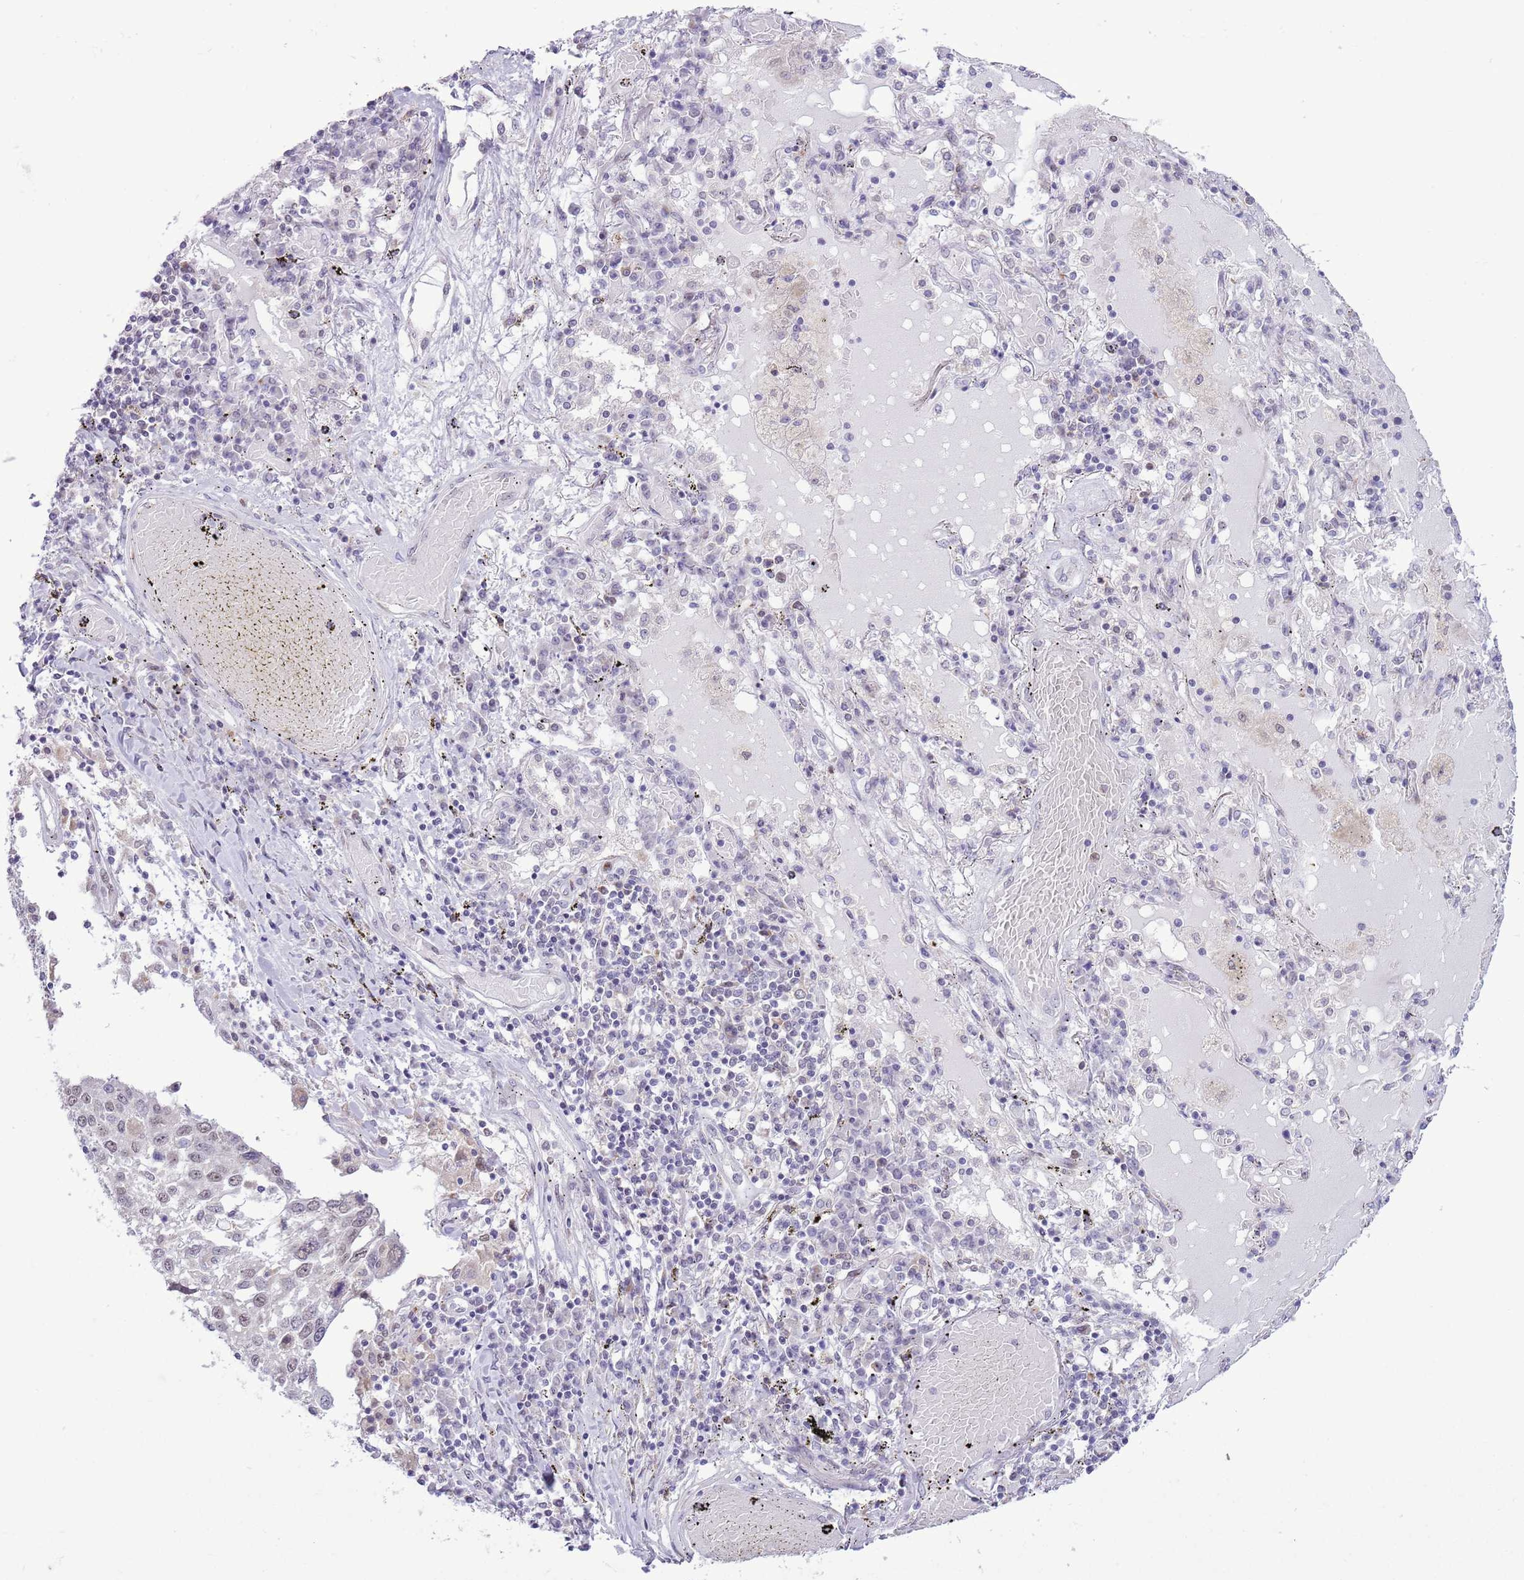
{"staining": {"intensity": "negative", "quantity": "none", "location": "none"}, "tissue": "lung cancer", "cell_type": "Tumor cells", "image_type": "cancer", "snomed": [{"axis": "morphology", "description": "Squamous cell carcinoma, NOS"}, {"axis": "topography", "description": "Lung"}], "caption": "Squamous cell carcinoma (lung) stained for a protein using immunohistochemistry exhibits no staining tumor cells.", "gene": "ZNF576", "patient": {"sex": "male", "age": 65}}